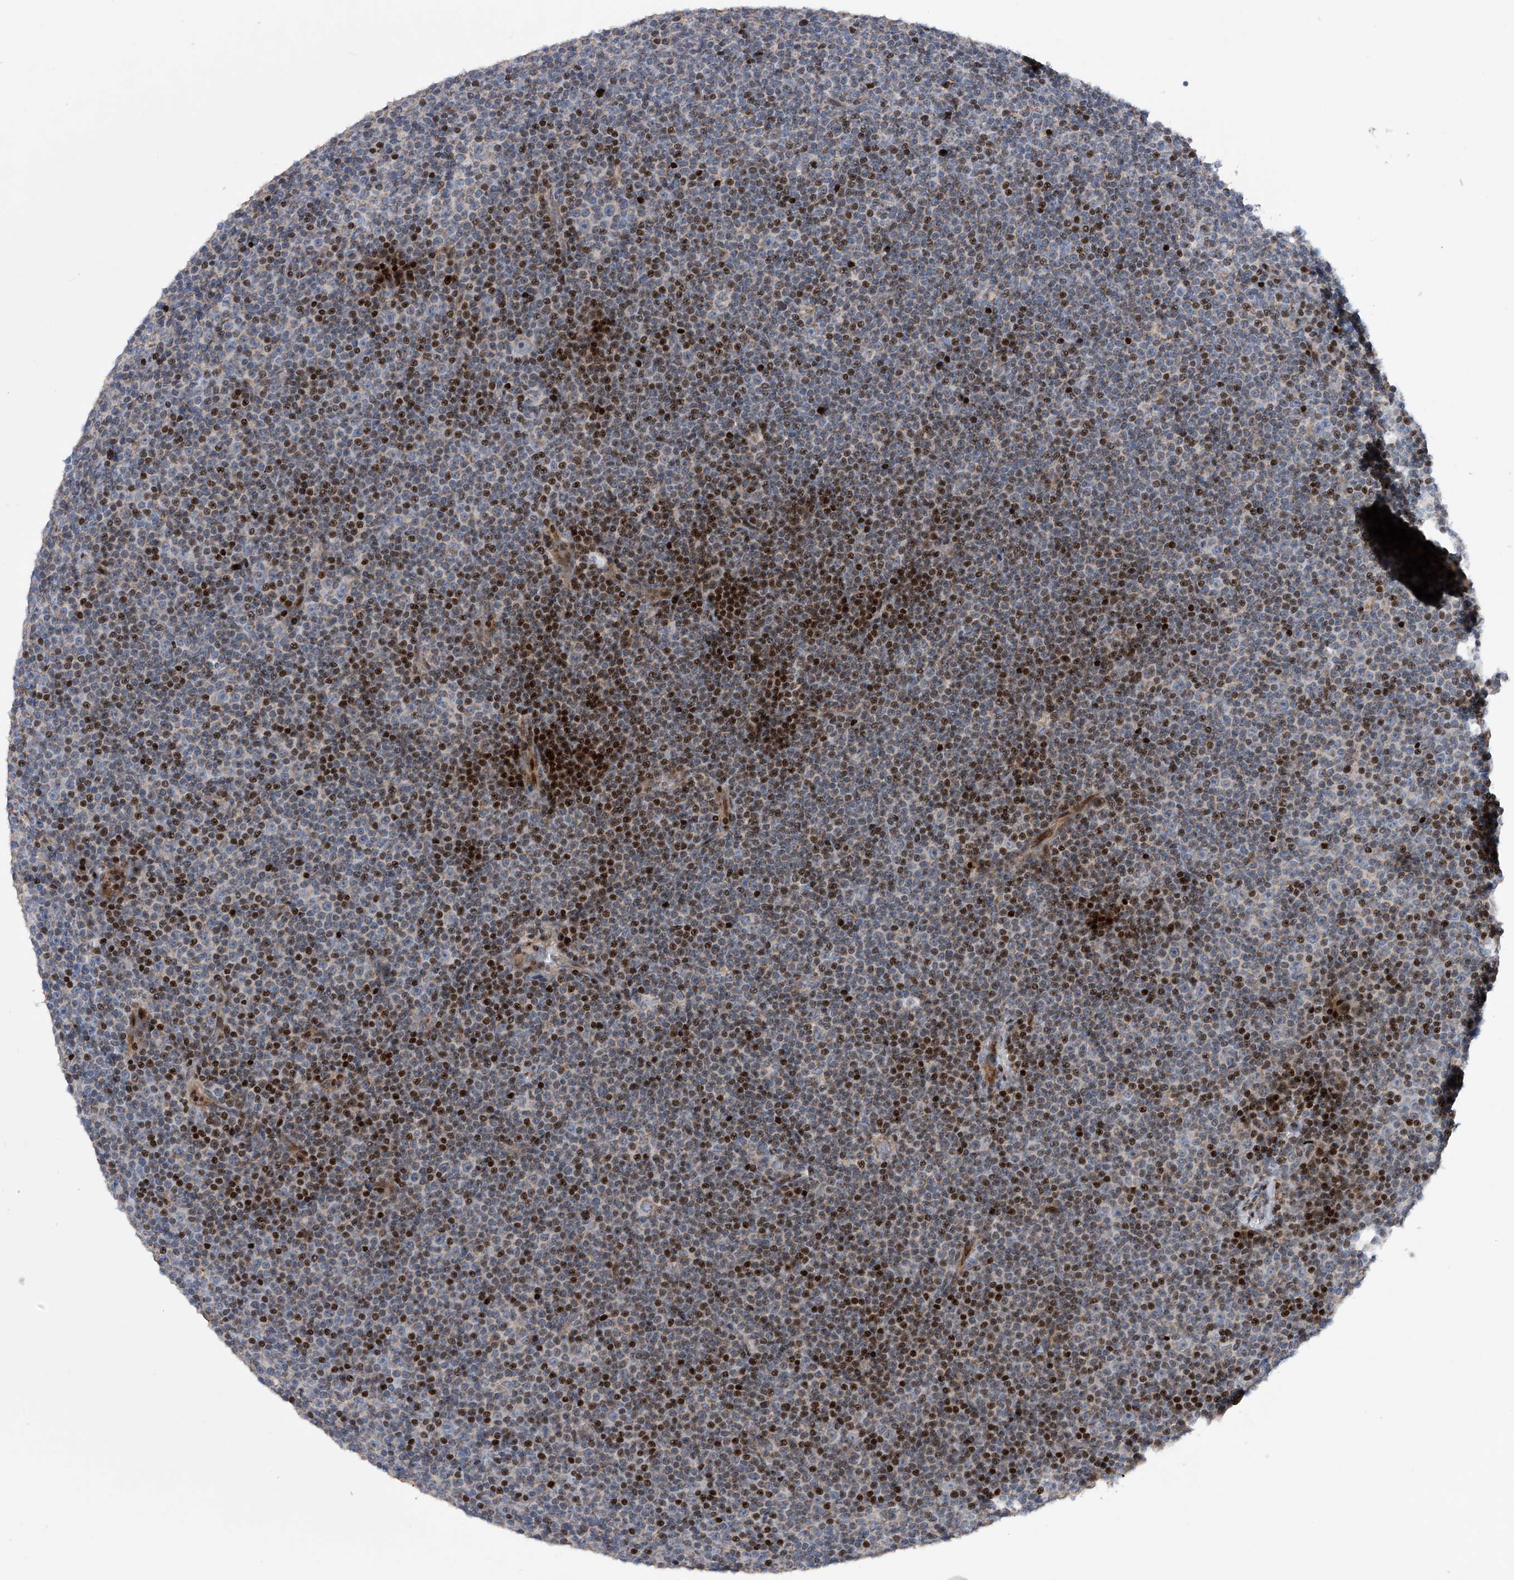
{"staining": {"intensity": "strong", "quantity": "25%-75%", "location": "nuclear"}, "tissue": "lymphoma", "cell_type": "Tumor cells", "image_type": "cancer", "snomed": [{"axis": "morphology", "description": "Malignant lymphoma, non-Hodgkin's type, Low grade"}, {"axis": "topography", "description": "Lymph node"}], "caption": "IHC histopathology image of neoplastic tissue: lymphoma stained using immunohistochemistry shows high levels of strong protein expression localized specifically in the nuclear of tumor cells, appearing as a nuclear brown color.", "gene": "CDH12", "patient": {"sex": "female", "age": 67}}